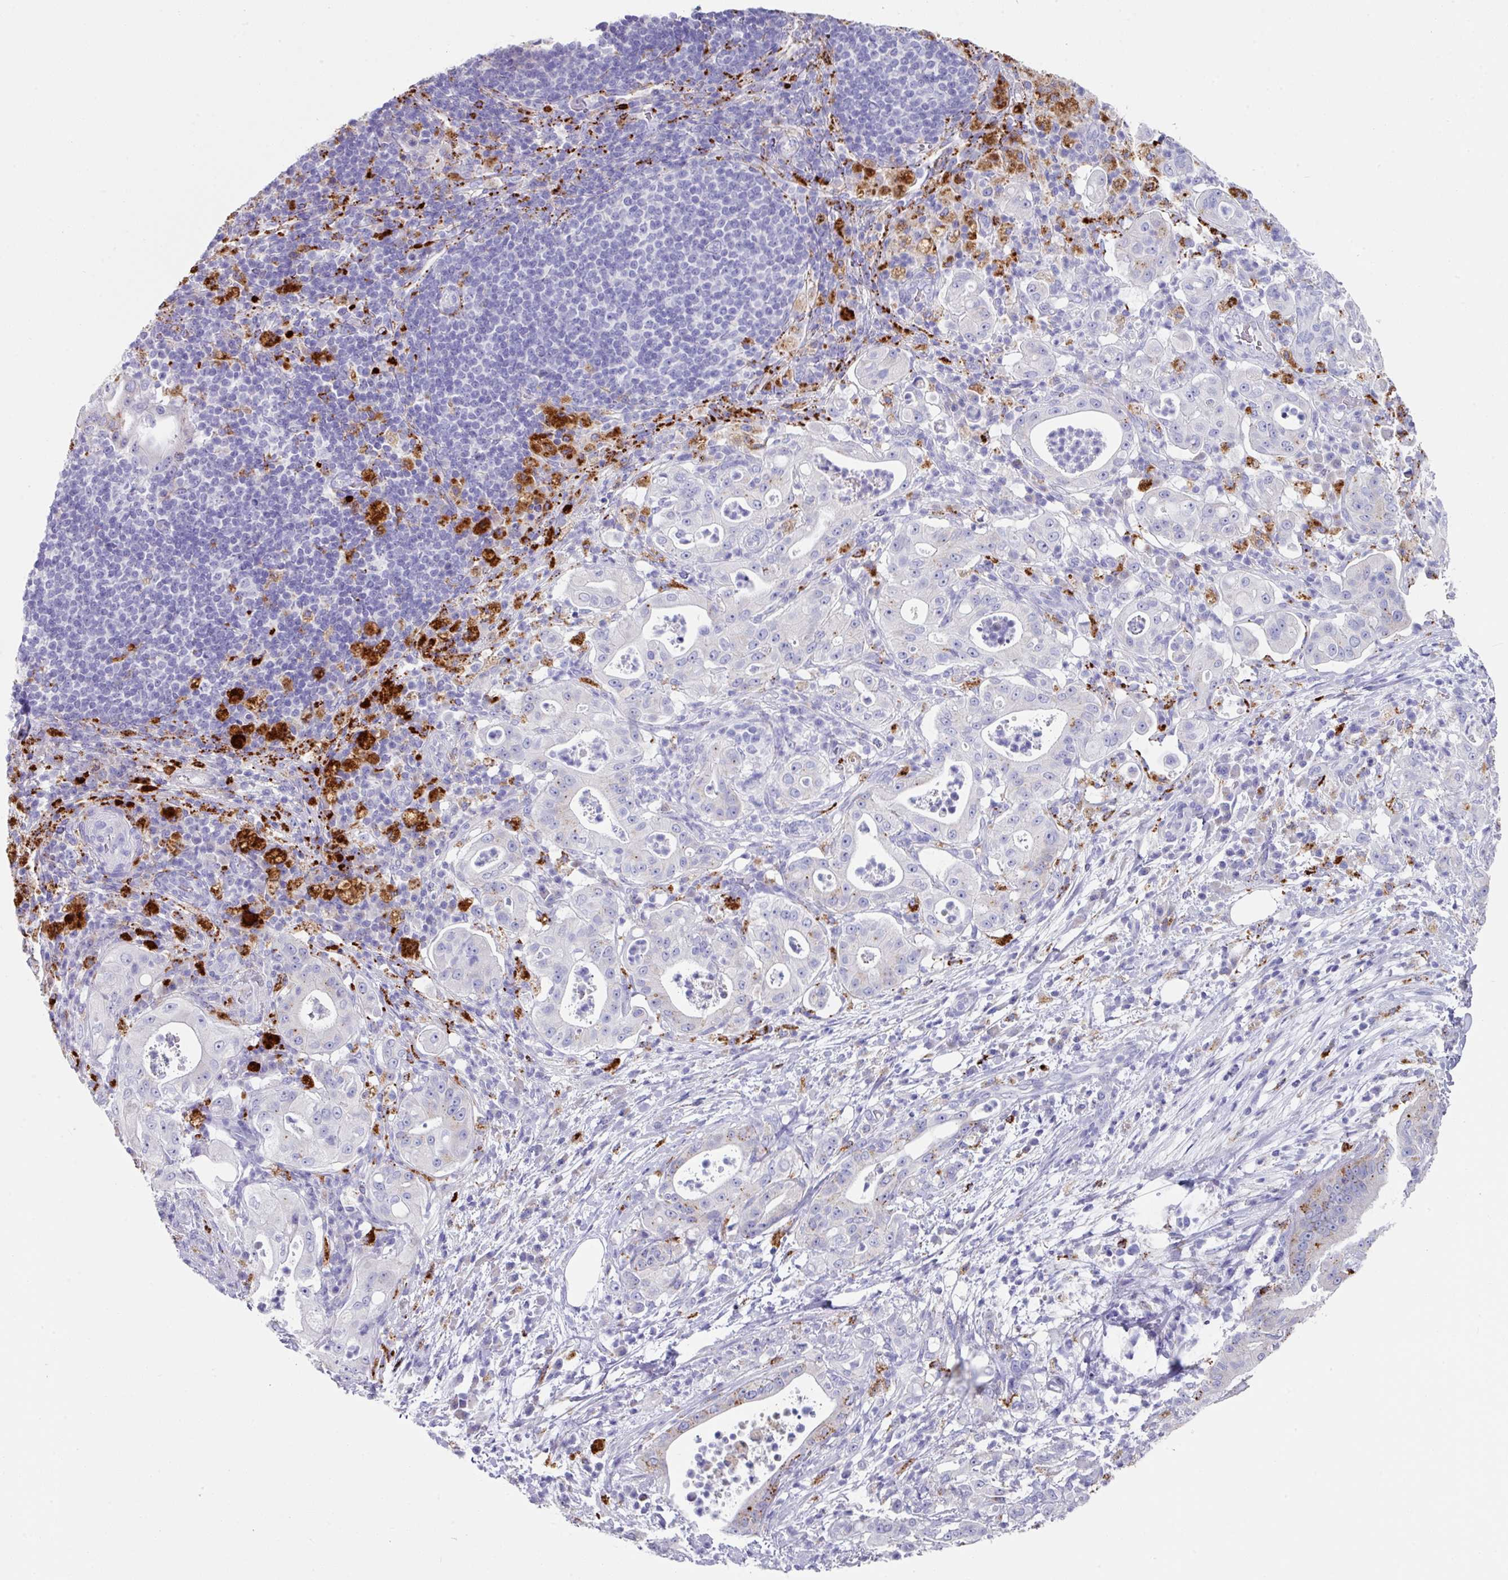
{"staining": {"intensity": "negative", "quantity": "none", "location": "none"}, "tissue": "pancreatic cancer", "cell_type": "Tumor cells", "image_type": "cancer", "snomed": [{"axis": "morphology", "description": "Adenocarcinoma, NOS"}, {"axis": "topography", "description": "Pancreas"}], "caption": "DAB (3,3'-diaminobenzidine) immunohistochemical staining of human adenocarcinoma (pancreatic) demonstrates no significant staining in tumor cells.", "gene": "CPVL", "patient": {"sex": "male", "age": 71}}